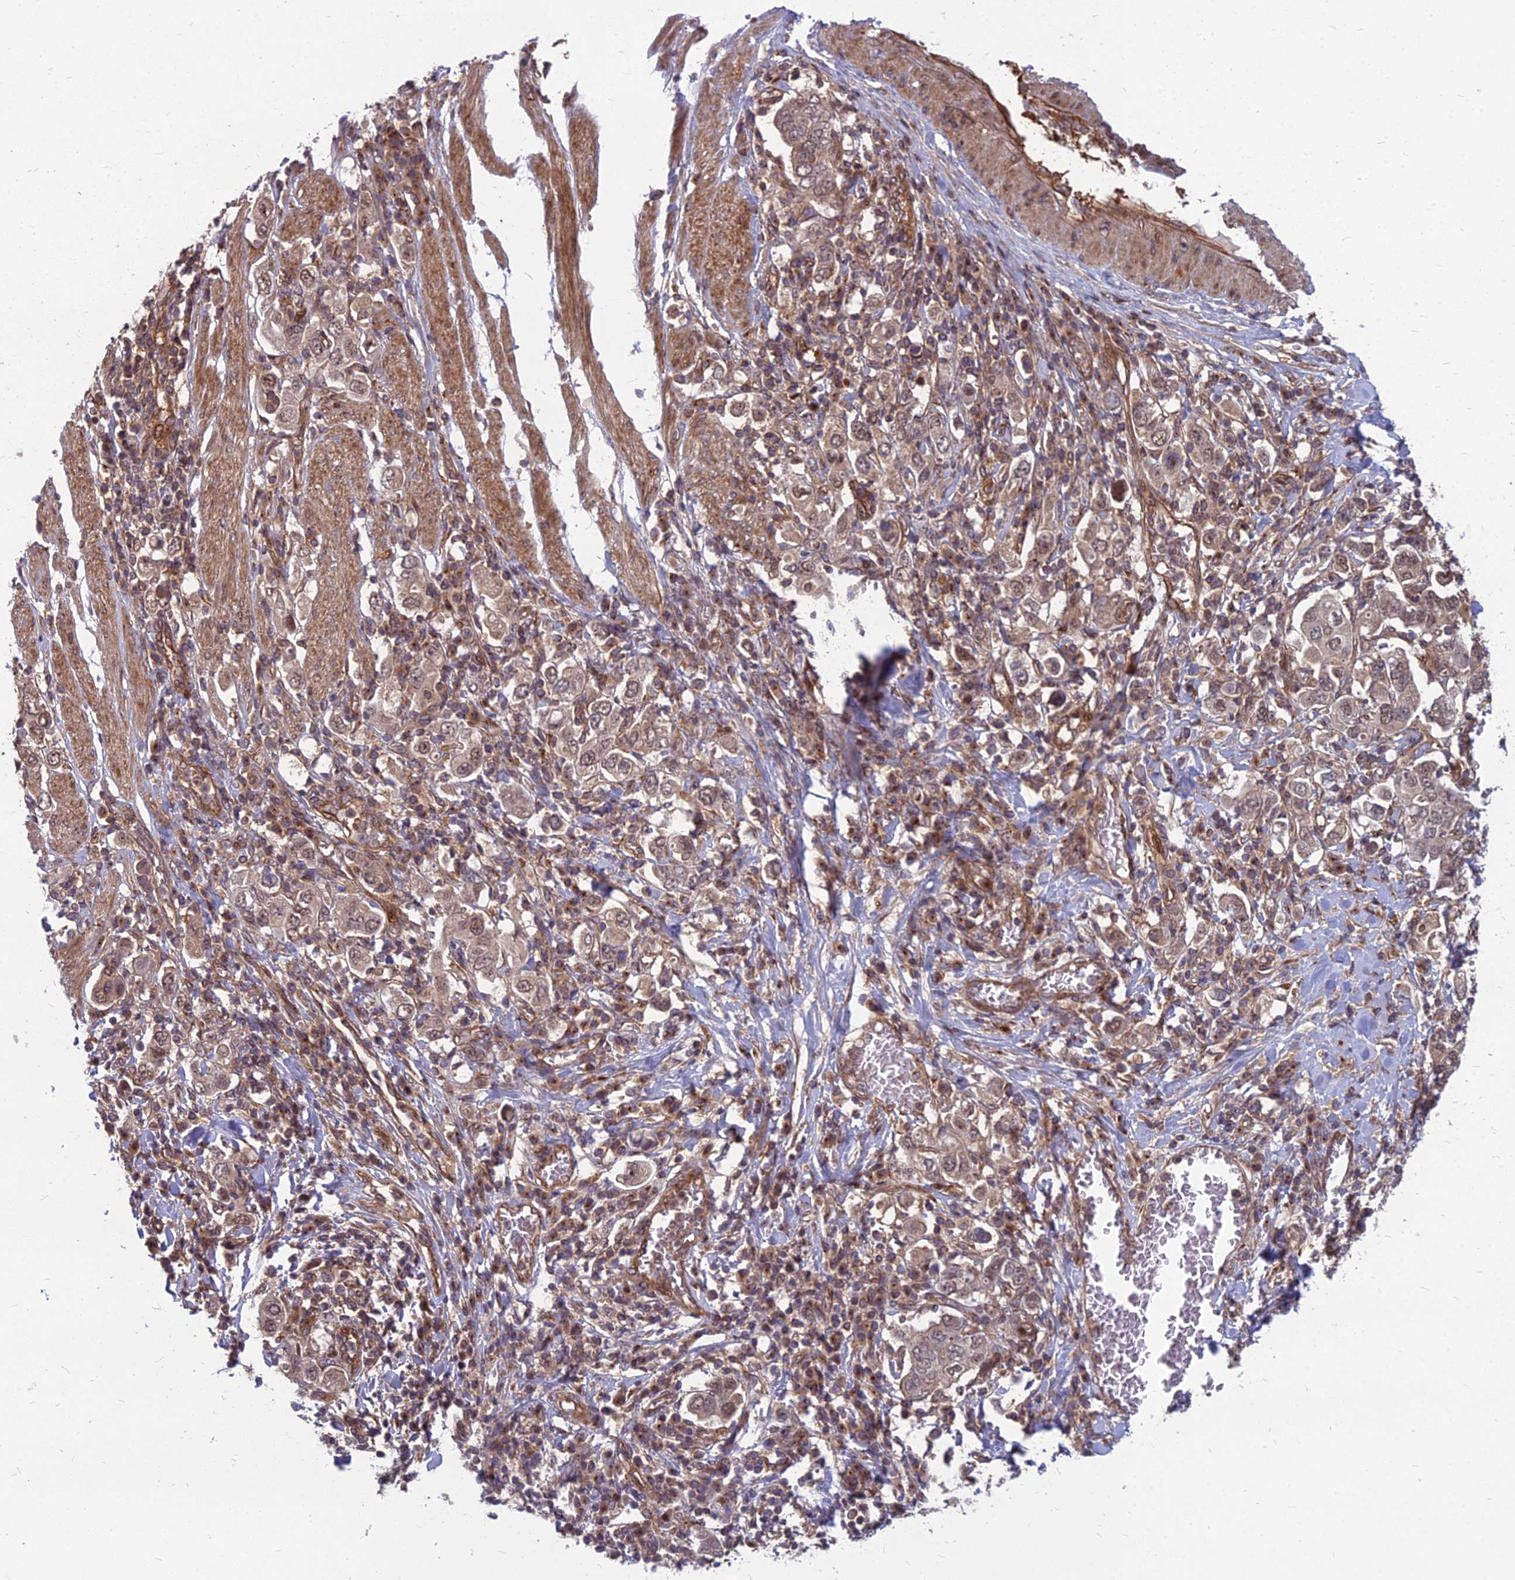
{"staining": {"intensity": "weak", "quantity": ">75%", "location": "cytoplasmic/membranous"}, "tissue": "stomach cancer", "cell_type": "Tumor cells", "image_type": "cancer", "snomed": [{"axis": "morphology", "description": "Adenocarcinoma, NOS"}, {"axis": "topography", "description": "Stomach, upper"}], "caption": "Immunohistochemical staining of adenocarcinoma (stomach) exhibits low levels of weak cytoplasmic/membranous expression in about >75% of tumor cells.", "gene": "MFSD8", "patient": {"sex": "male", "age": 62}}